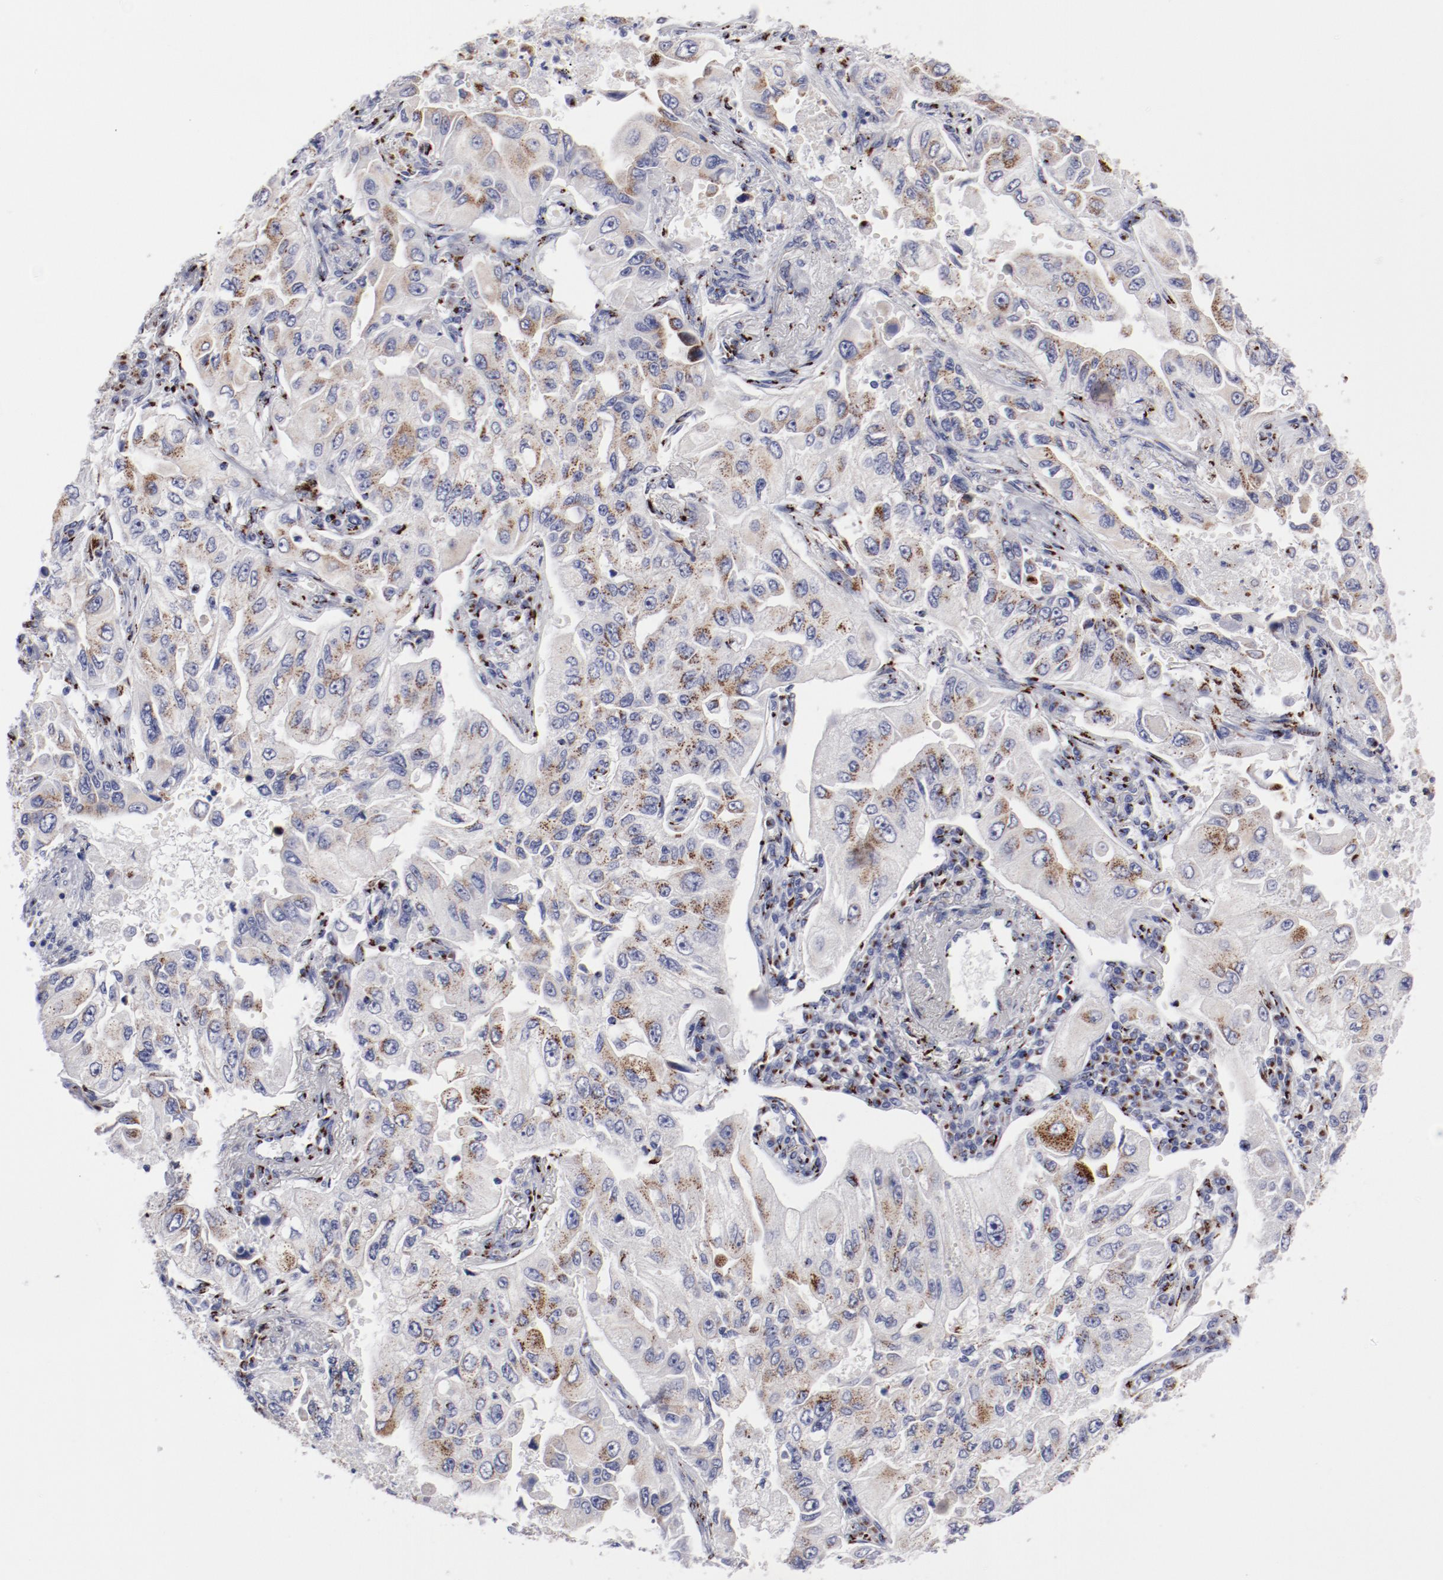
{"staining": {"intensity": "strong", "quantity": "25%-75%", "location": "cytoplasmic/membranous"}, "tissue": "lung cancer", "cell_type": "Tumor cells", "image_type": "cancer", "snomed": [{"axis": "morphology", "description": "Adenocarcinoma, NOS"}, {"axis": "topography", "description": "Lung"}], "caption": "IHC histopathology image of neoplastic tissue: lung cancer stained using IHC exhibits high levels of strong protein expression localized specifically in the cytoplasmic/membranous of tumor cells, appearing as a cytoplasmic/membranous brown color.", "gene": "GOLIM4", "patient": {"sex": "male", "age": 84}}